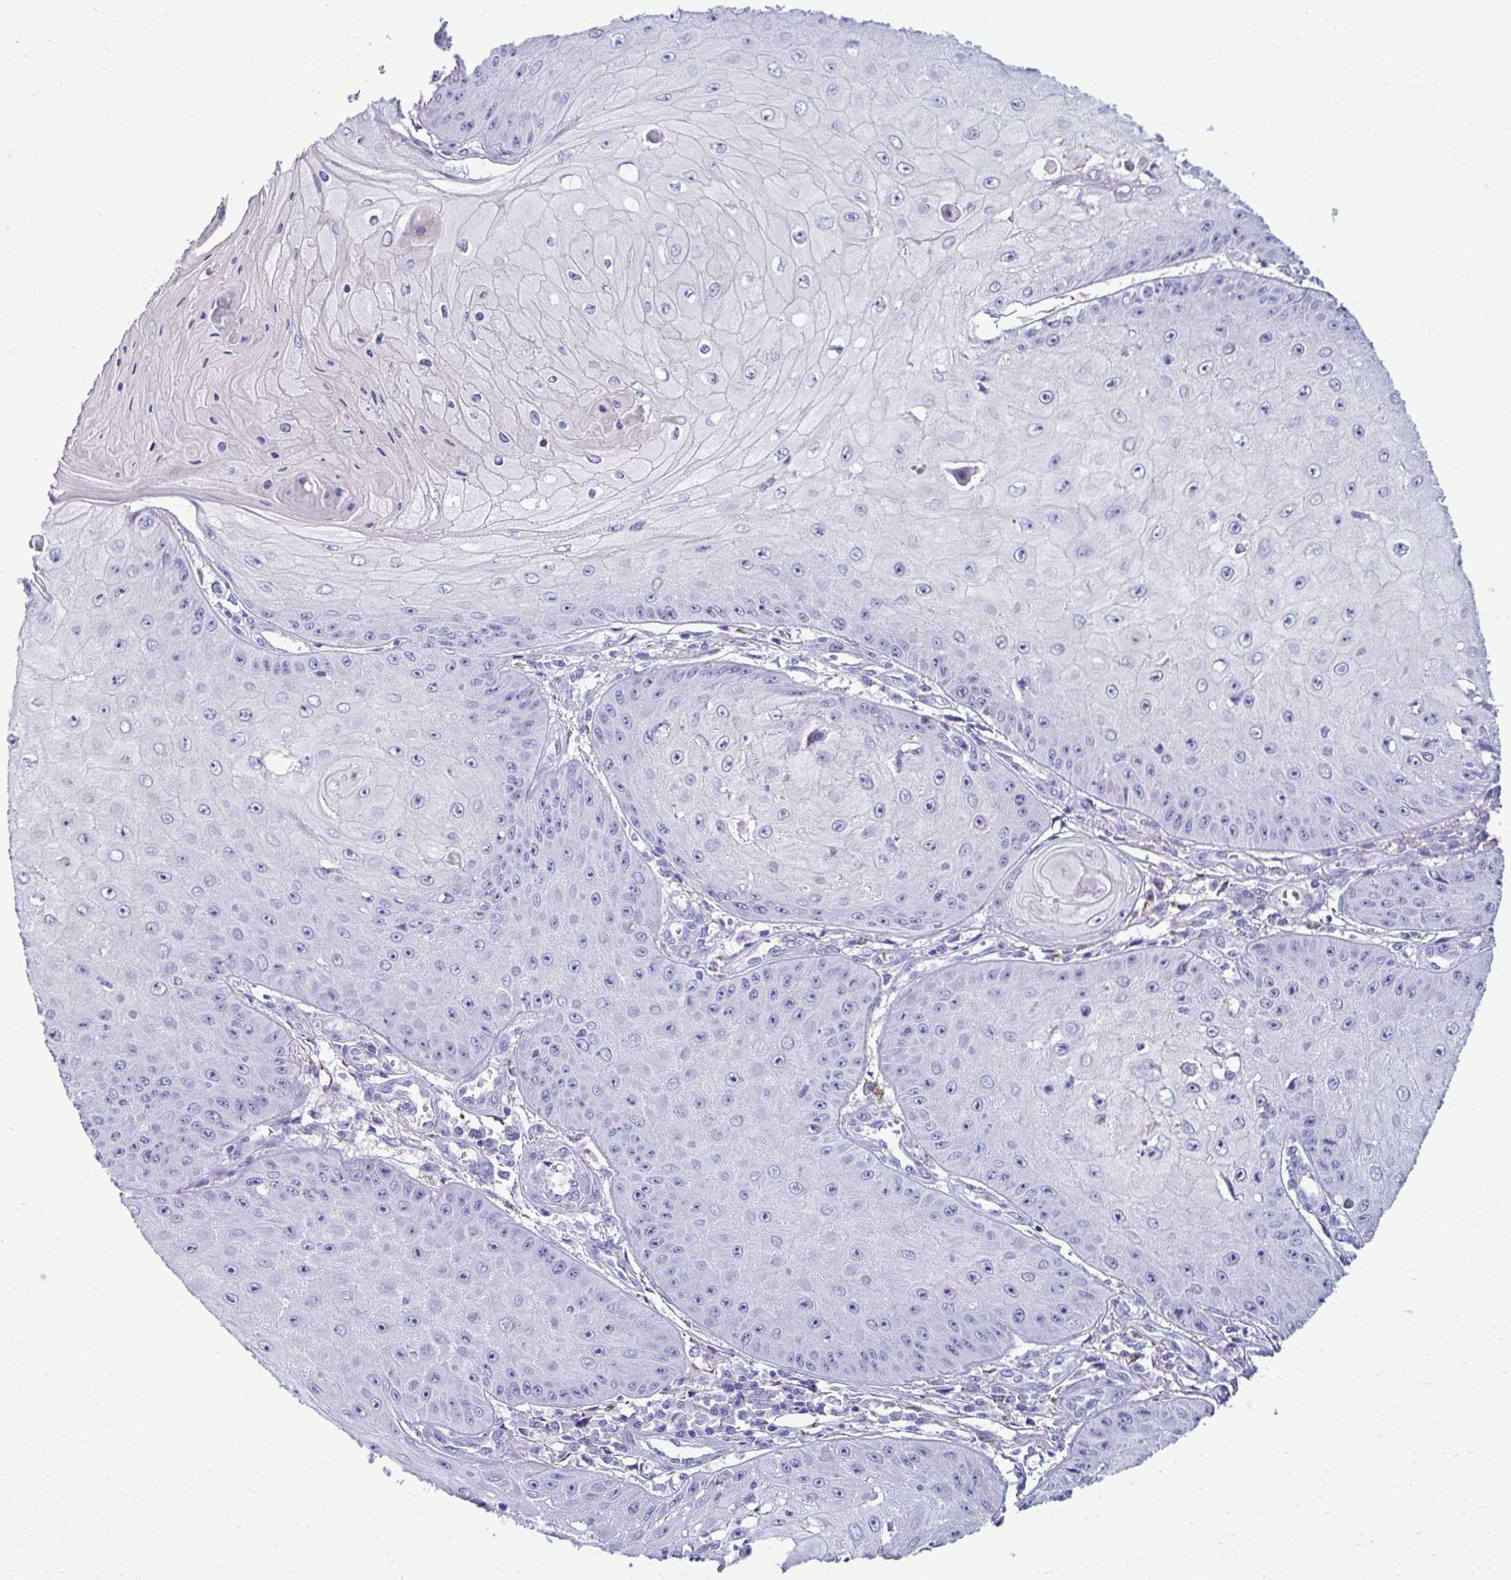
{"staining": {"intensity": "negative", "quantity": "none", "location": "none"}, "tissue": "skin cancer", "cell_type": "Tumor cells", "image_type": "cancer", "snomed": [{"axis": "morphology", "description": "Squamous cell carcinoma, NOS"}, {"axis": "topography", "description": "Skin"}], "caption": "Human skin cancer stained for a protein using immunohistochemistry displays no staining in tumor cells.", "gene": "AIG1", "patient": {"sex": "male", "age": 70}}